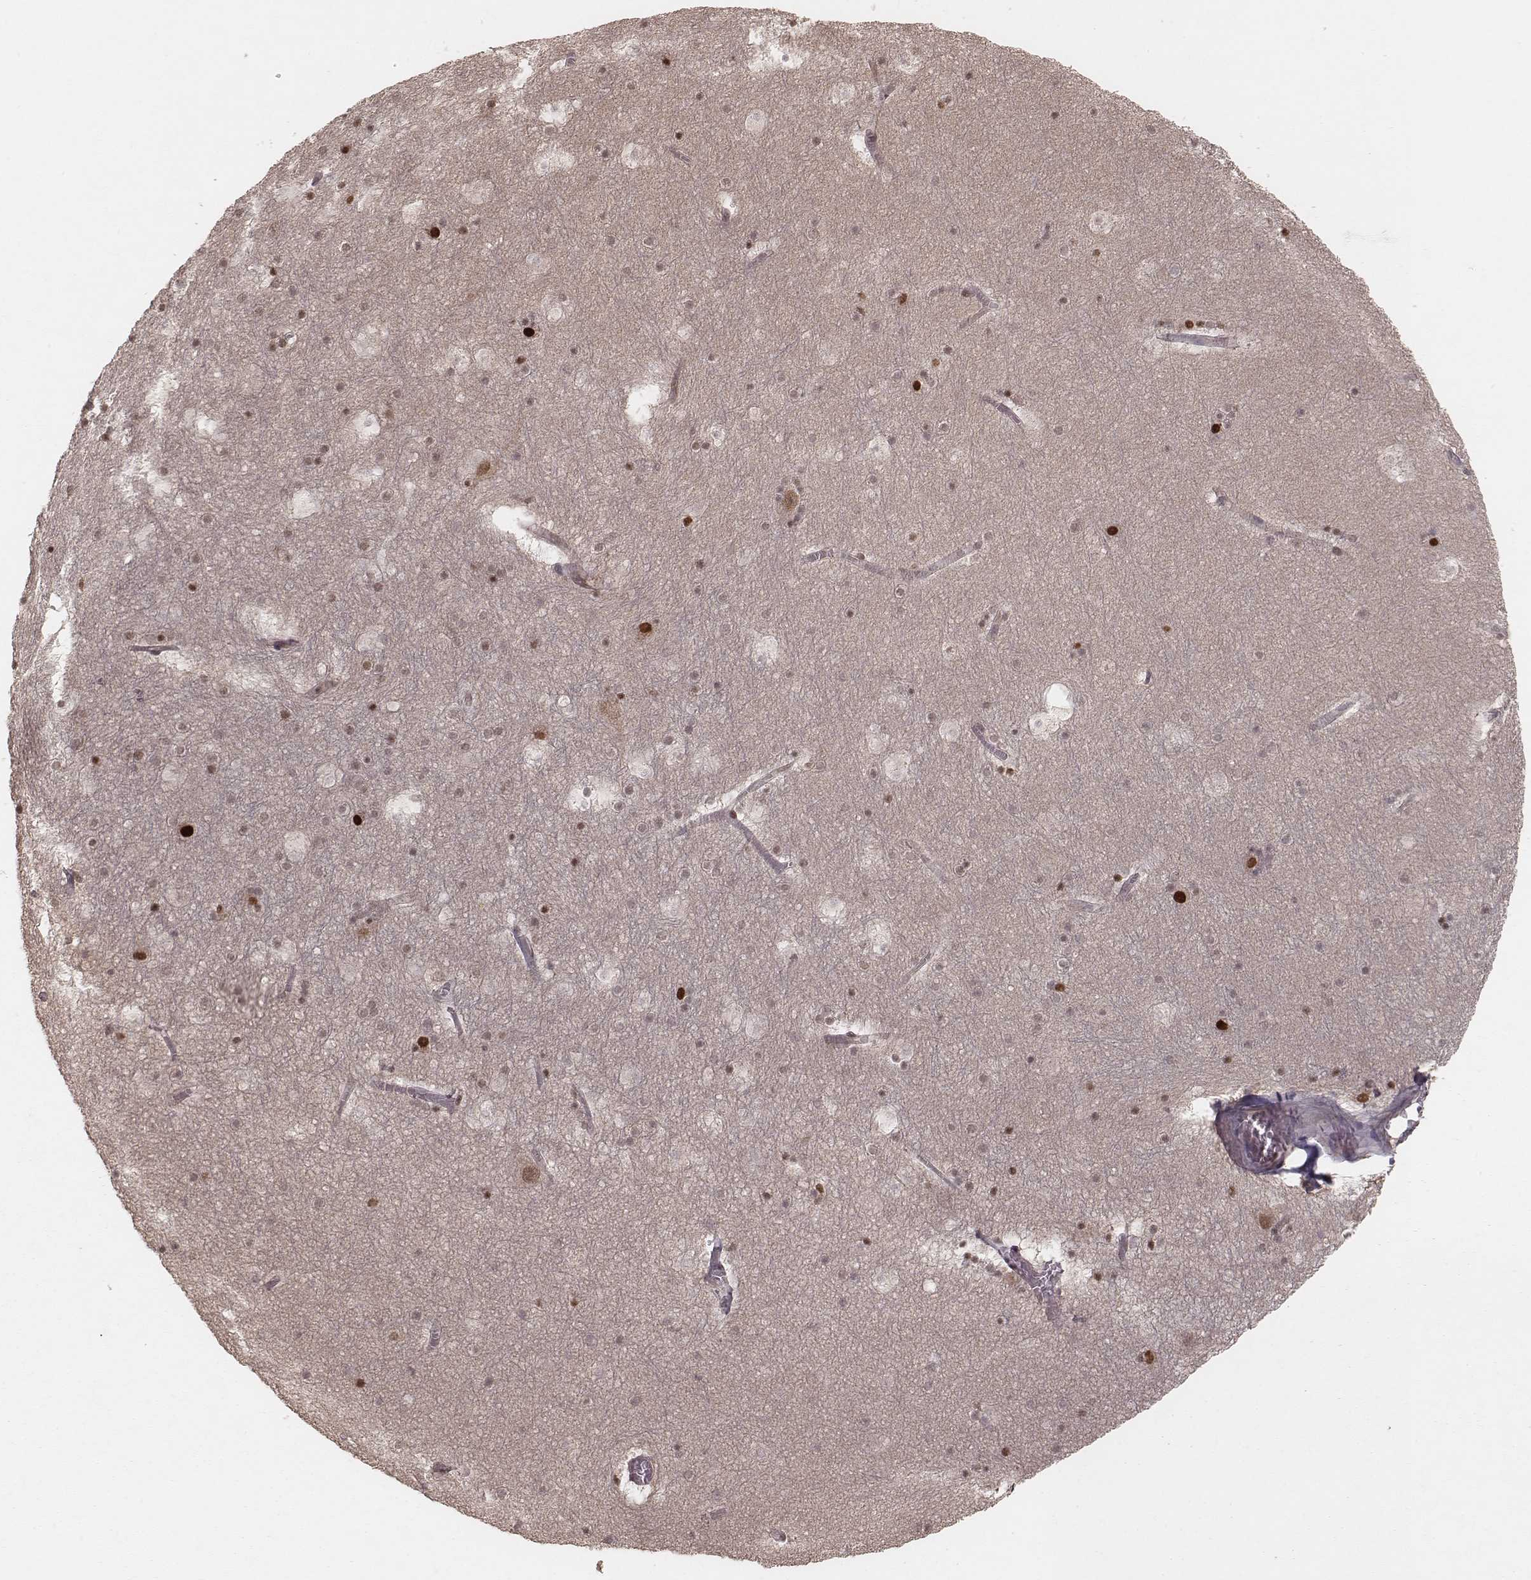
{"staining": {"intensity": "strong", "quantity": "<25%", "location": "nuclear"}, "tissue": "hippocampus", "cell_type": "Glial cells", "image_type": "normal", "snomed": [{"axis": "morphology", "description": "Normal tissue, NOS"}, {"axis": "topography", "description": "Hippocampus"}], "caption": "Immunohistochemistry (IHC) of normal hippocampus displays medium levels of strong nuclear positivity in approximately <25% of glial cells. Using DAB (brown) and hematoxylin (blue) stains, captured at high magnification using brightfield microscopy.", "gene": "MYO19", "patient": {"sex": "male", "age": 45}}